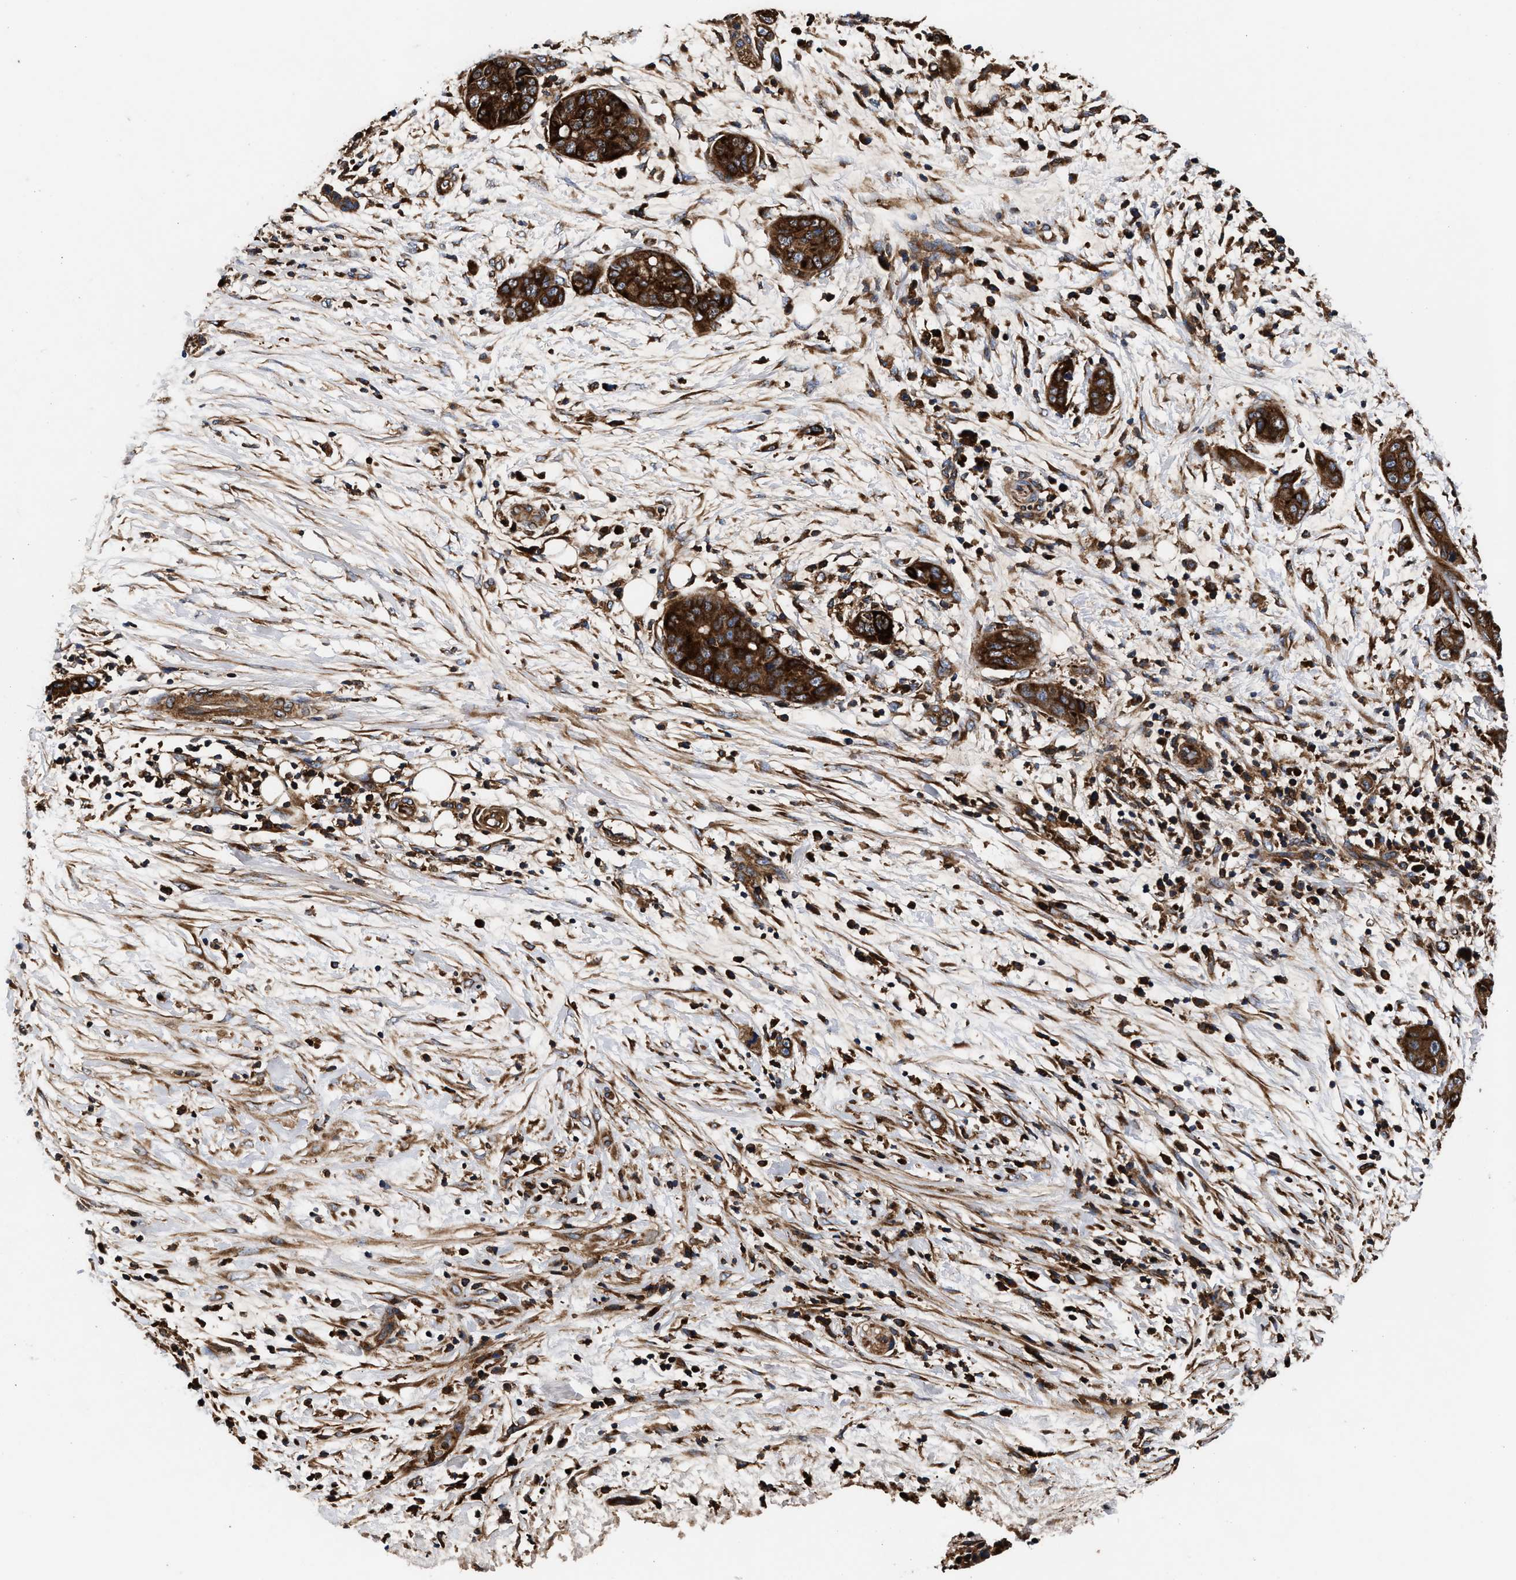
{"staining": {"intensity": "strong", "quantity": ">75%", "location": "cytoplasmic/membranous"}, "tissue": "pancreatic cancer", "cell_type": "Tumor cells", "image_type": "cancer", "snomed": [{"axis": "morphology", "description": "Adenocarcinoma, NOS"}, {"axis": "topography", "description": "Pancreas"}], "caption": "This micrograph shows adenocarcinoma (pancreatic) stained with immunohistochemistry (IHC) to label a protein in brown. The cytoplasmic/membranous of tumor cells show strong positivity for the protein. Nuclei are counter-stained blue.", "gene": "KYAT1", "patient": {"sex": "female", "age": 78}}